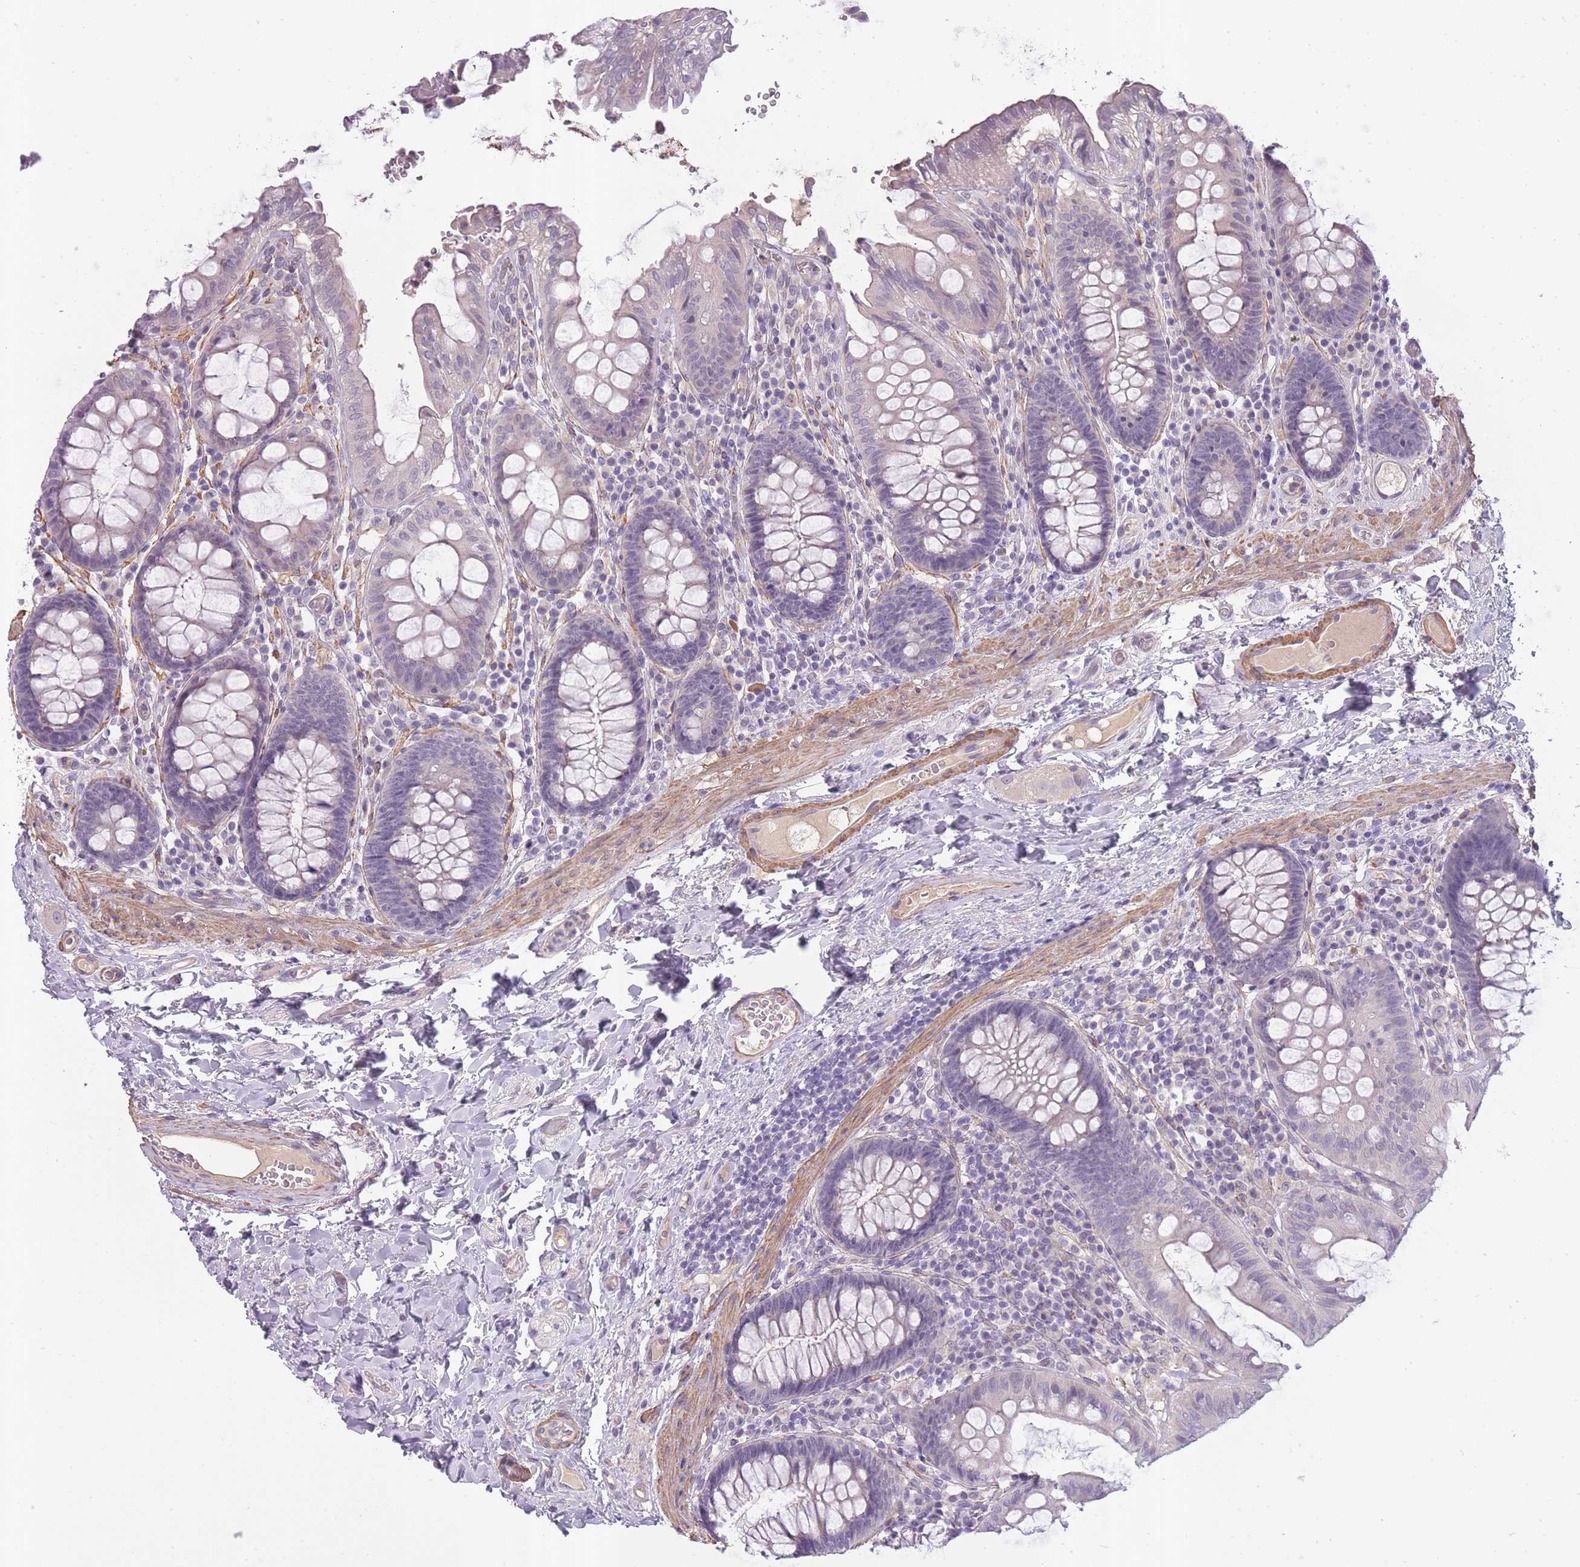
{"staining": {"intensity": "weak", "quantity": ">75%", "location": "cytoplasmic/membranous"}, "tissue": "colon", "cell_type": "Endothelial cells", "image_type": "normal", "snomed": [{"axis": "morphology", "description": "Normal tissue, NOS"}, {"axis": "topography", "description": "Colon"}], "caption": "This photomicrograph demonstrates benign colon stained with immunohistochemistry (IHC) to label a protein in brown. The cytoplasmic/membranous of endothelial cells show weak positivity for the protein. Nuclei are counter-stained blue.", "gene": "SLC8A2", "patient": {"sex": "male", "age": 84}}